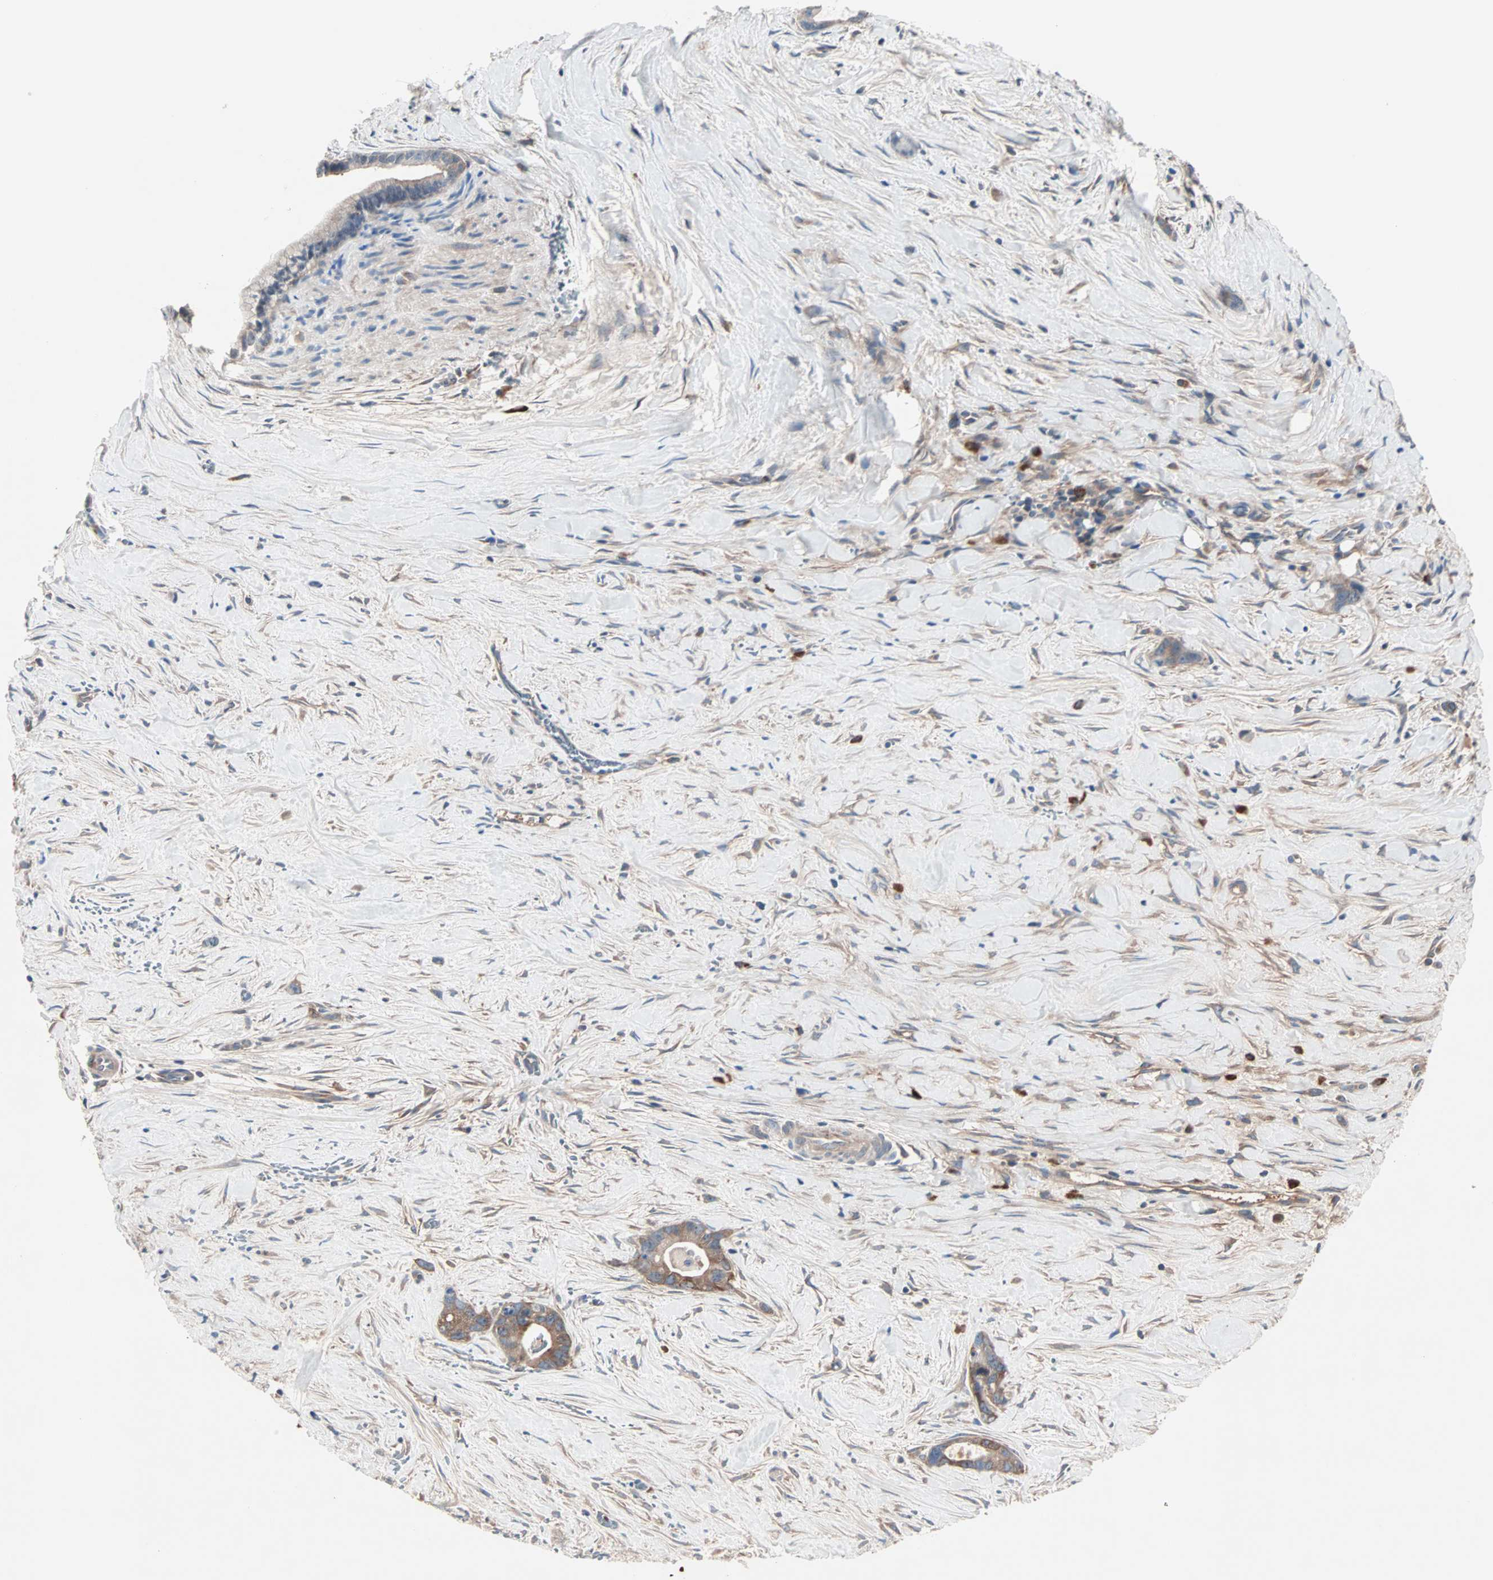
{"staining": {"intensity": "moderate", "quantity": ">75%", "location": "cytoplasmic/membranous"}, "tissue": "liver cancer", "cell_type": "Tumor cells", "image_type": "cancer", "snomed": [{"axis": "morphology", "description": "Cholangiocarcinoma"}, {"axis": "topography", "description": "Liver"}], "caption": "Protein staining by immunohistochemistry (IHC) reveals moderate cytoplasmic/membranous positivity in approximately >75% of tumor cells in liver cholangiocarcinoma.", "gene": "CAD", "patient": {"sex": "female", "age": 55}}